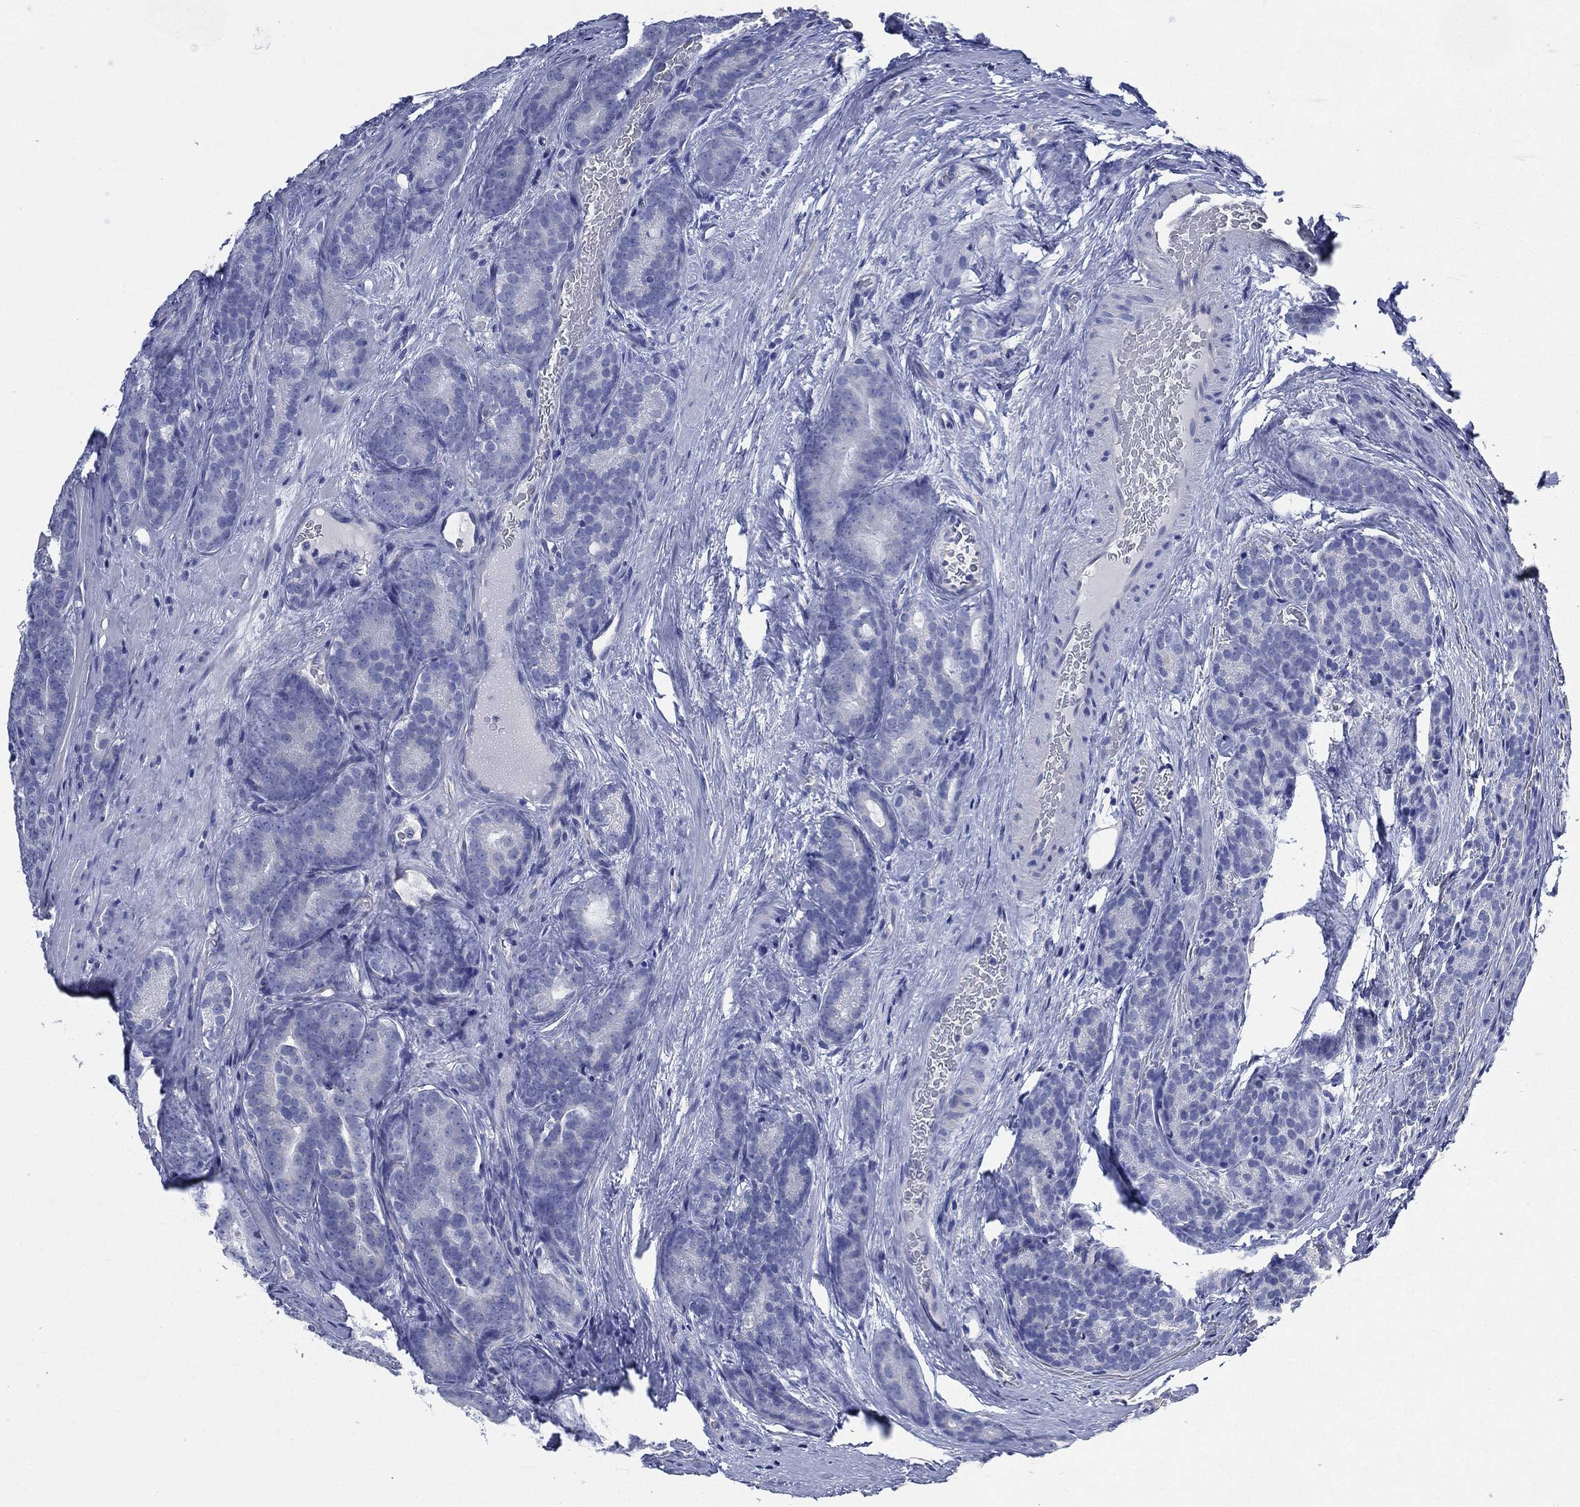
{"staining": {"intensity": "negative", "quantity": "none", "location": "none"}, "tissue": "prostate cancer", "cell_type": "Tumor cells", "image_type": "cancer", "snomed": [{"axis": "morphology", "description": "Adenocarcinoma, NOS"}, {"axis": "topography", "description": "Prostate"}], "caption": "Immunohistochemical staining of prostate adenocarcinoma displays no significant expression in tumor cells. (DAB (3,3'-diaminobenzidine) immunohistochemistry (IHC) with hematoxylin counter stain).", "gene": "CCDC70", "patient": {"sex": "male", "age": 71}}